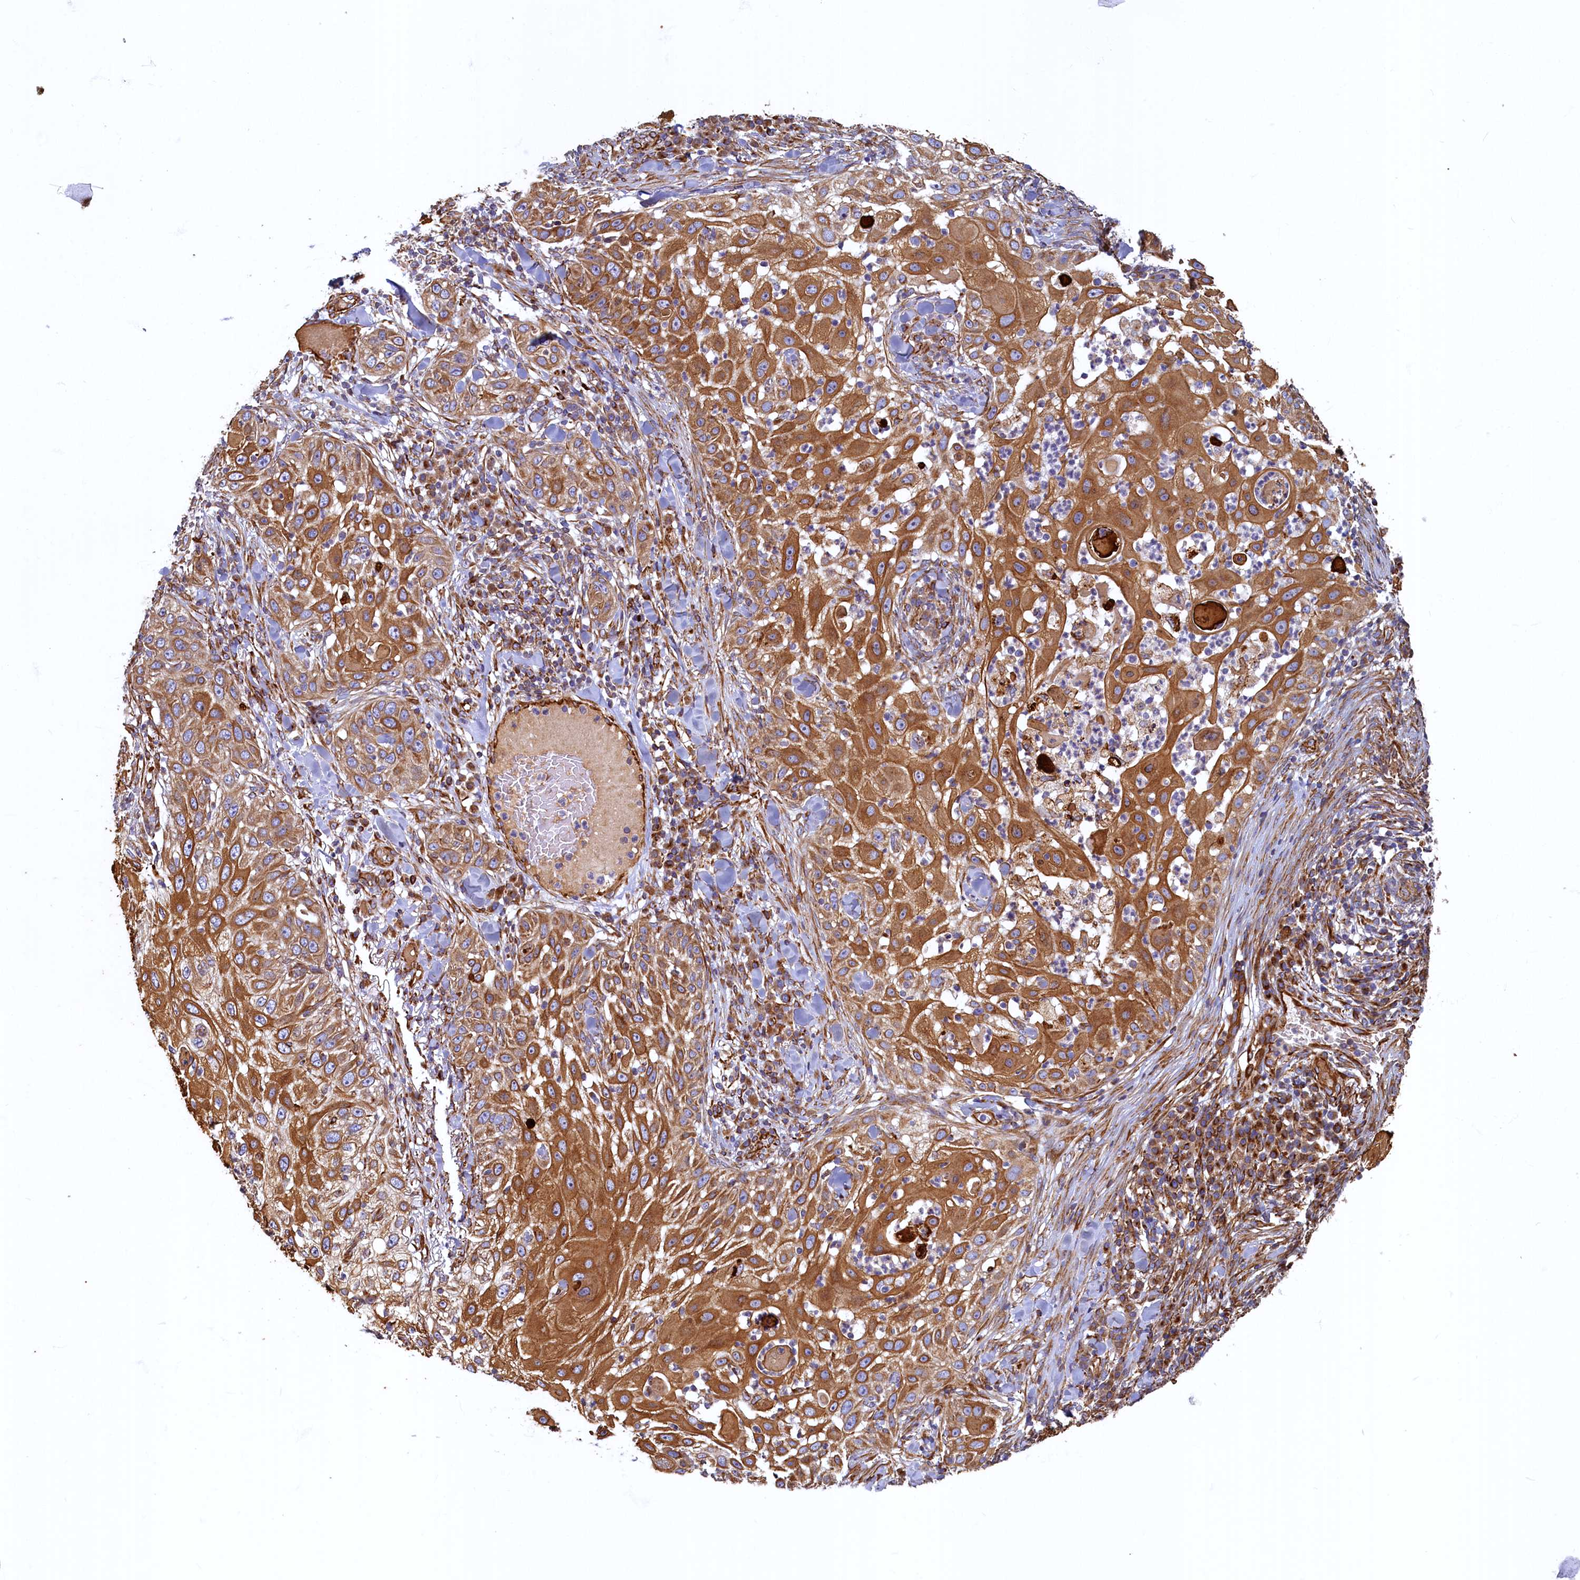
{"staining": {"intensity": "strong", "quantity": ">75%", "location": "cytoplasmic/membranous"}, "tissue": "skin cancer", "cell_type": "Tumor cells", "image_type": "cancer", "snomed": [{"axis": "morphology", "description": "Squamous cell carcinoma, NOS"}, {"axis": "topography", "description": "Skin"}], "caption": "Tumor cells exhibit high levels of strong cytoplasmic/membranous staining in about >75% of cells in human skin cancer.", "gene": "LRRC57", "patient": {"sex": "female", "age": 44}}